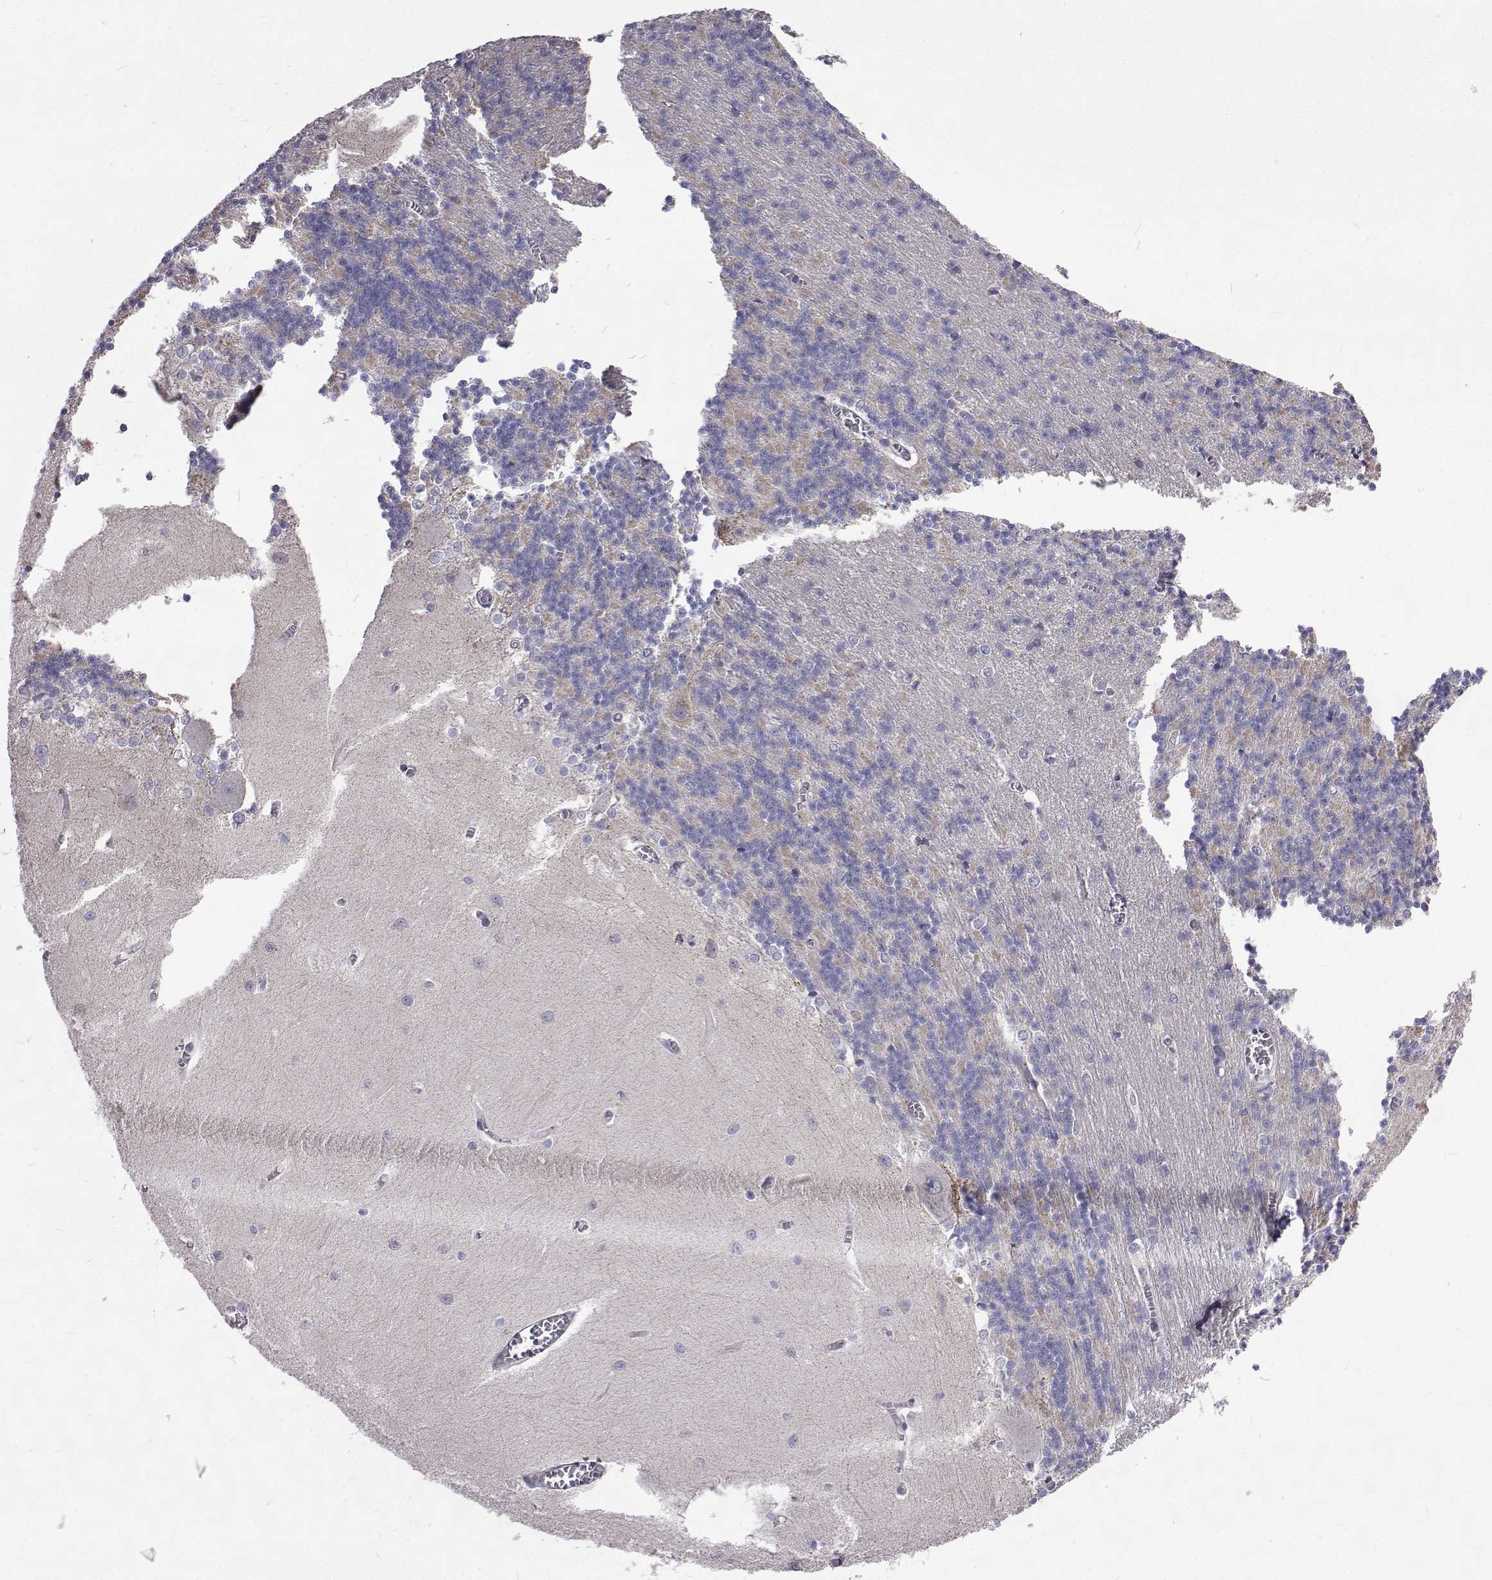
{"staining": {"intensity": "negative", "quantity": "none", "location": "none"}, "tissue": "cerebellum", "cell_type": "Cells in granular layer", "image_type": "normal", "snomed": [{"axis": "morphology", "description": "Normal tissue, NOS"}, {"axis": "topography", "description": "Cerebellum"}], "caption": "Histopathology image shows no significant protein staining in cells in granular layer of unremarkable cerebellum. (DAB IHC, high magnification).", "gene": "NPR3", "patient": {"sex": "male", "age": 37}}